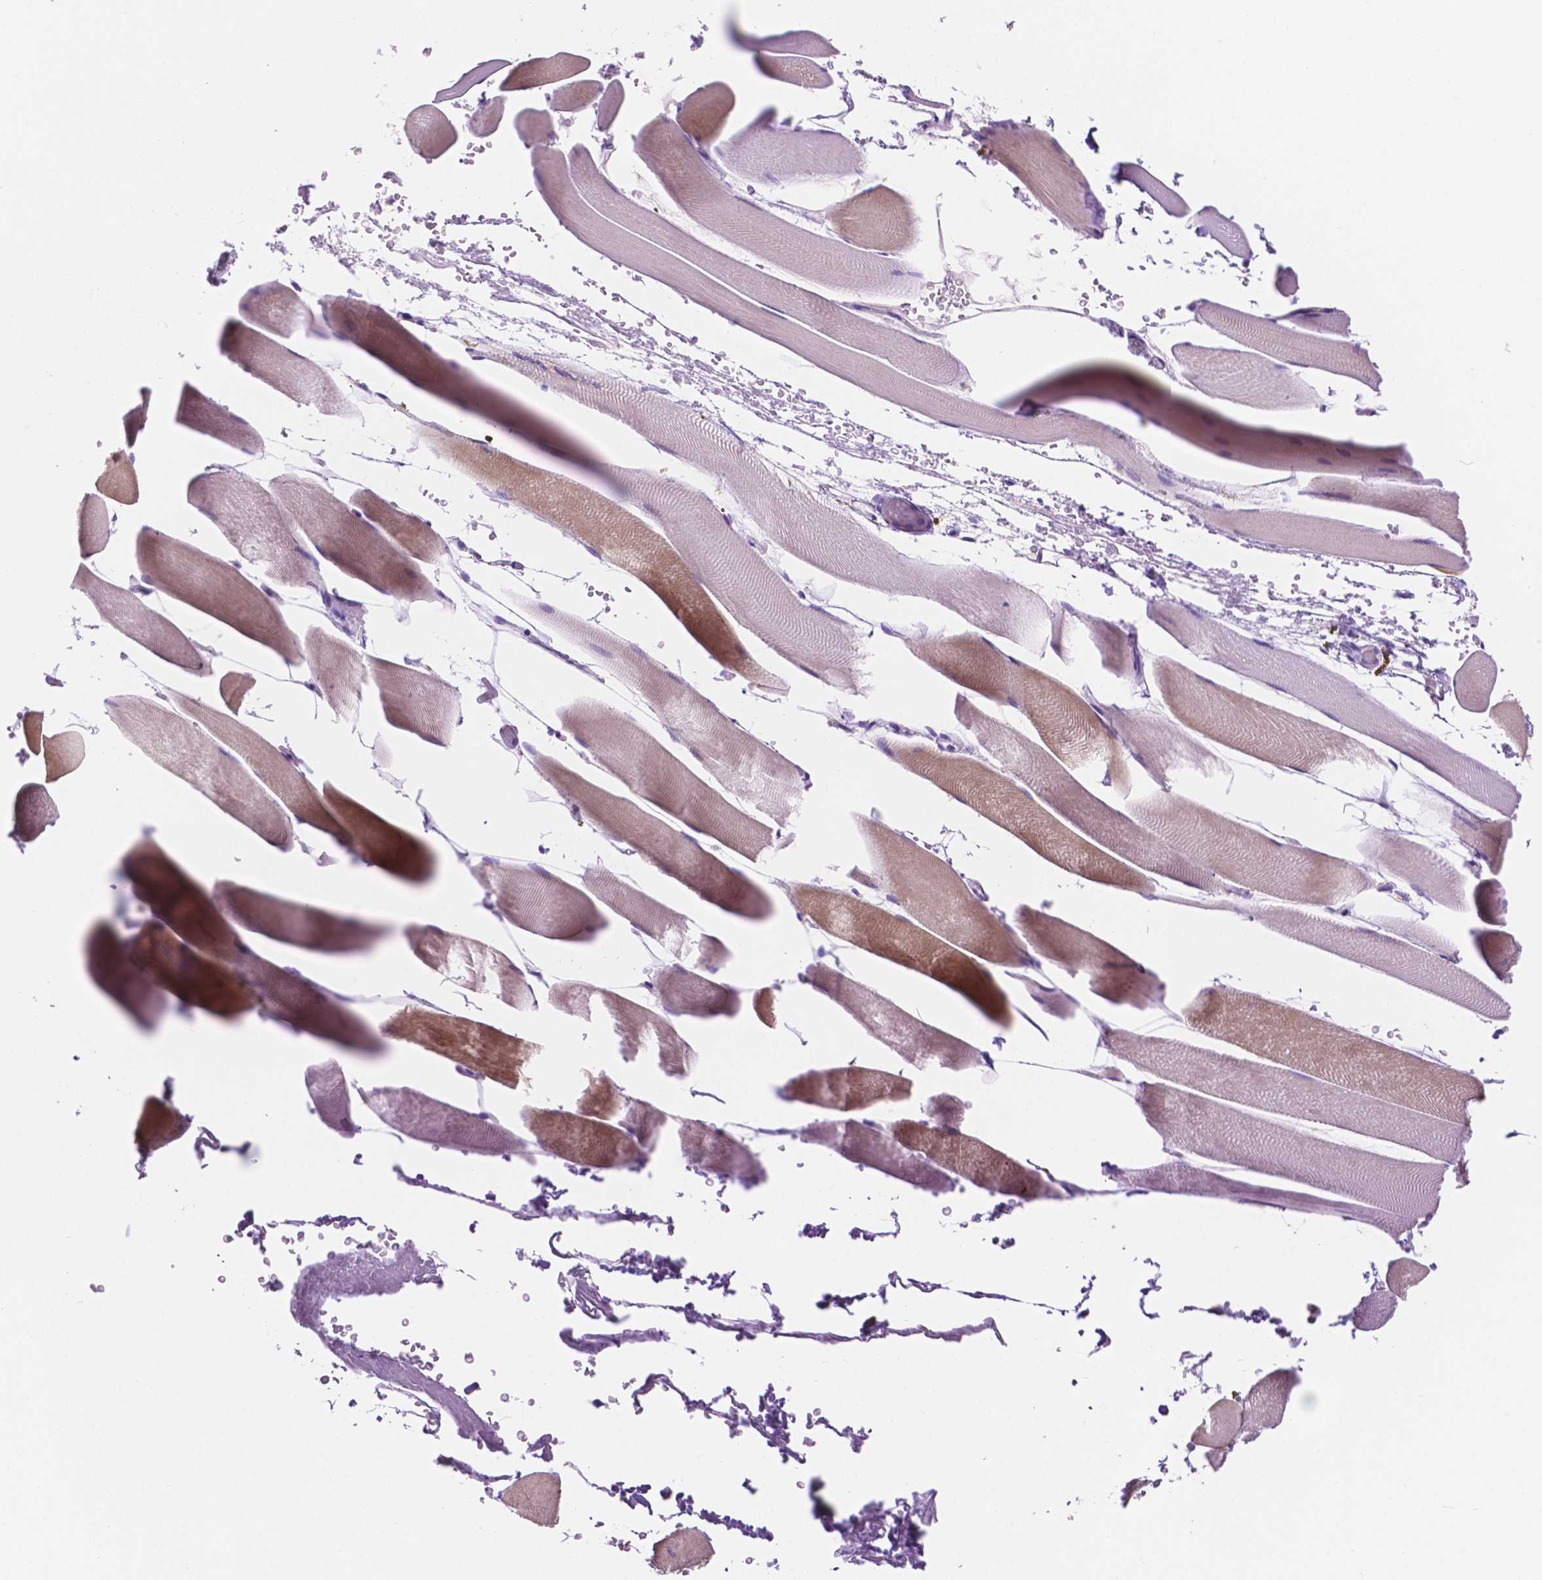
{"staining": {"intensity": "moderate", "quantity": "25%-75%", "location": "cytoplasmic/membranous"}, "tissue": "skeletal muscle", "cell_type": "Myocytes", "image_type": "normal", "snomed": [{"axis": "morphology", "description": "Normal tissue, NOS"}, {"axis": "topography", "description": "Skeletal muscle"}], "caption": "Myocytes show medium levels of moderate cytoplasmic/membranous expression in about 25%-75% of cells in normal skeletal muscle. (DAB IHC with brightfield microscopy, high magnification).", "gene": "IGFN1", "patient": {"sex": "female", "age": 37}}